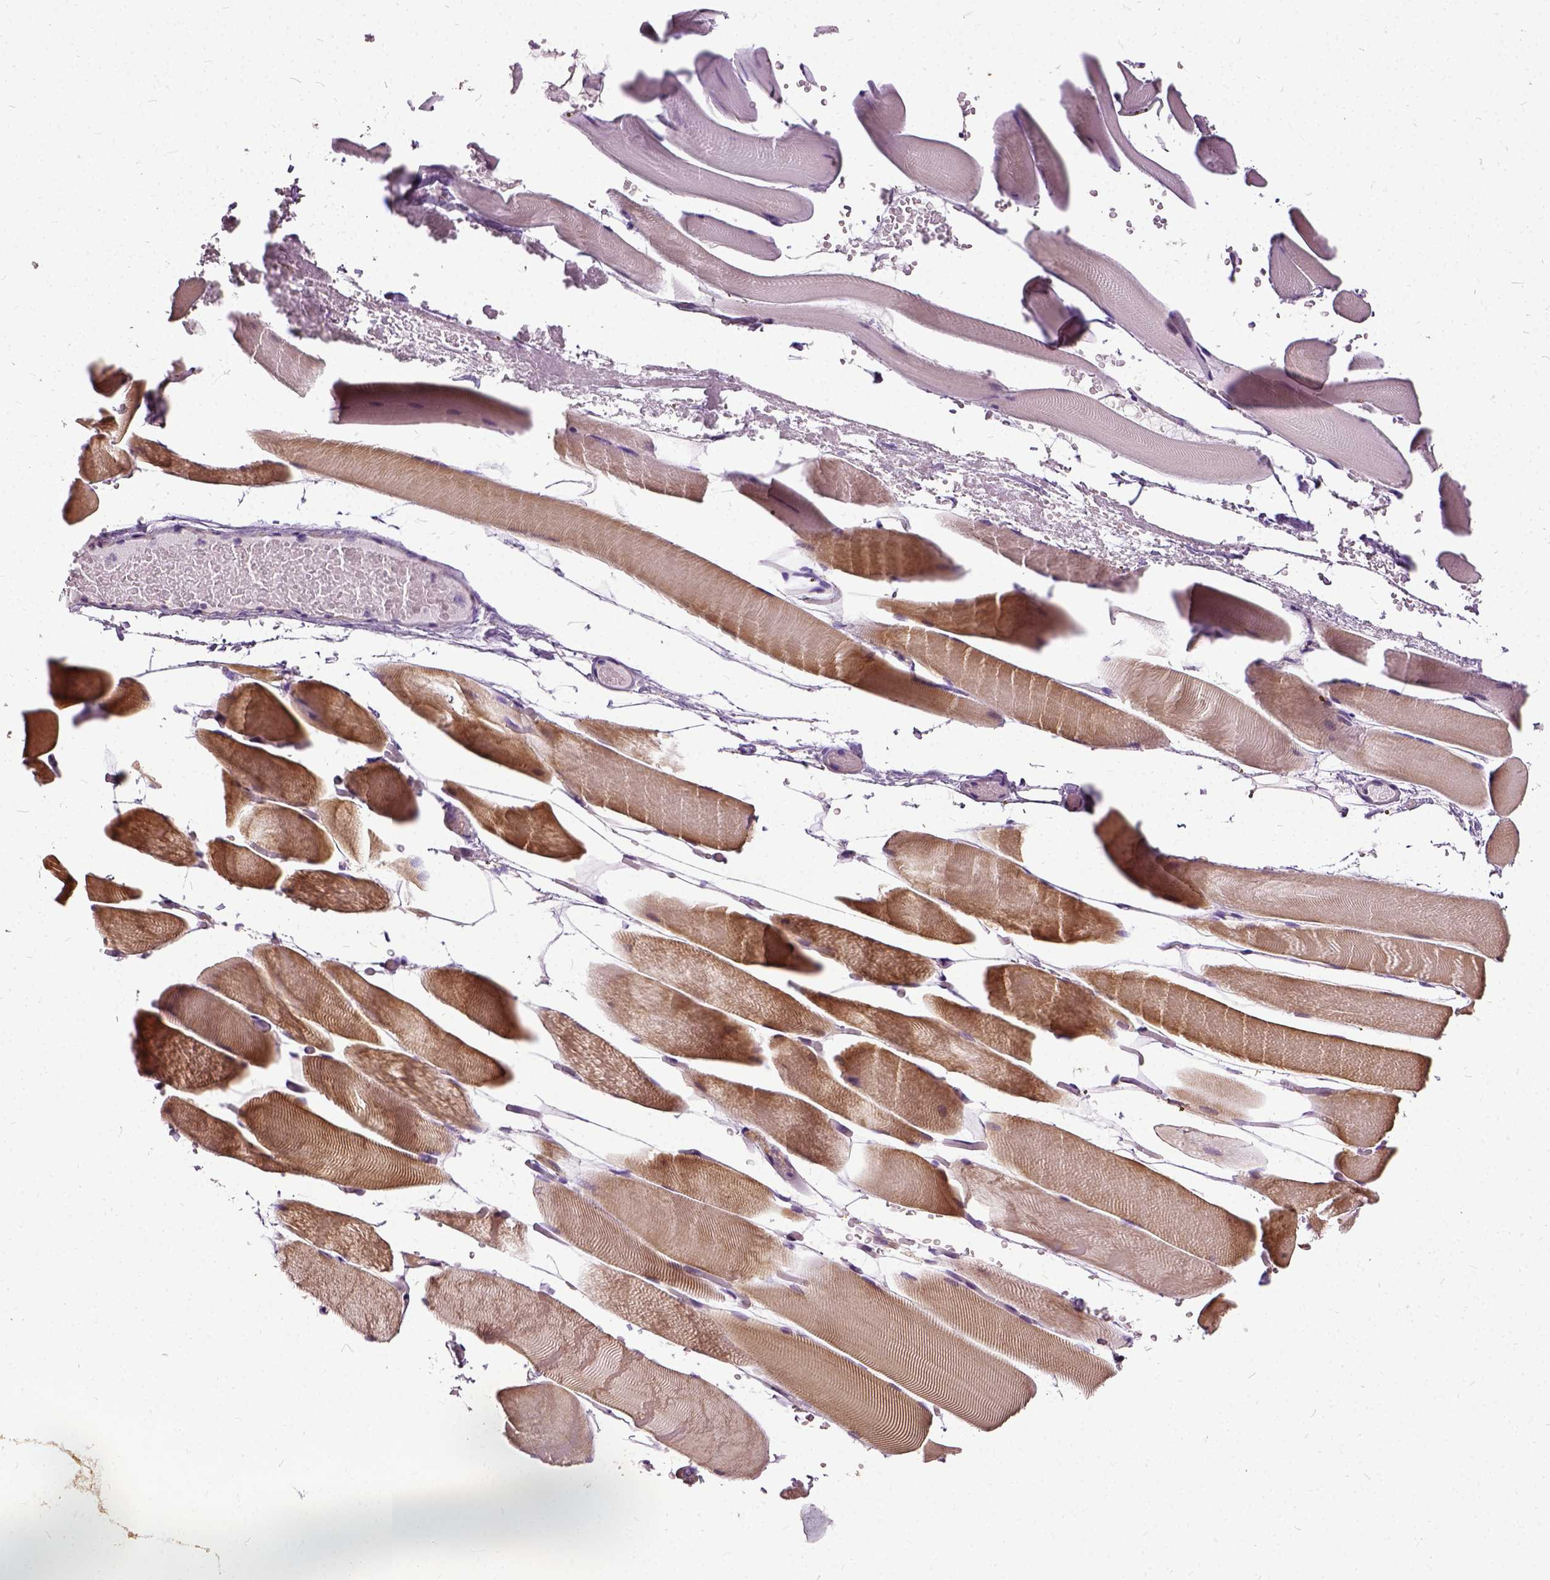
{"staining": {"intensity": "moderate", "quantity": ">75%", "location": "cytoplasmic/membranous"}, "tissue": "skeletal muscle", "cell_type": "Myocytes", "image_type": "normal", "snomed": [{"axis": "morphology", "description": "Normal tissue, NOS"}, {"axis": "topography", "description": "Skeletal muscle"}], "caption": "High-magnification brightfield microscopy of normal skeletal muscle stained with DAB (brown) and counterstained with hematoxylin (blue). myocytes exhibit moderate cytoplasmic/membranous positivity is appreciated in about>75% of cells.", "gene": "ILRUN", "patient": {"sex": "female", "age": 37}}